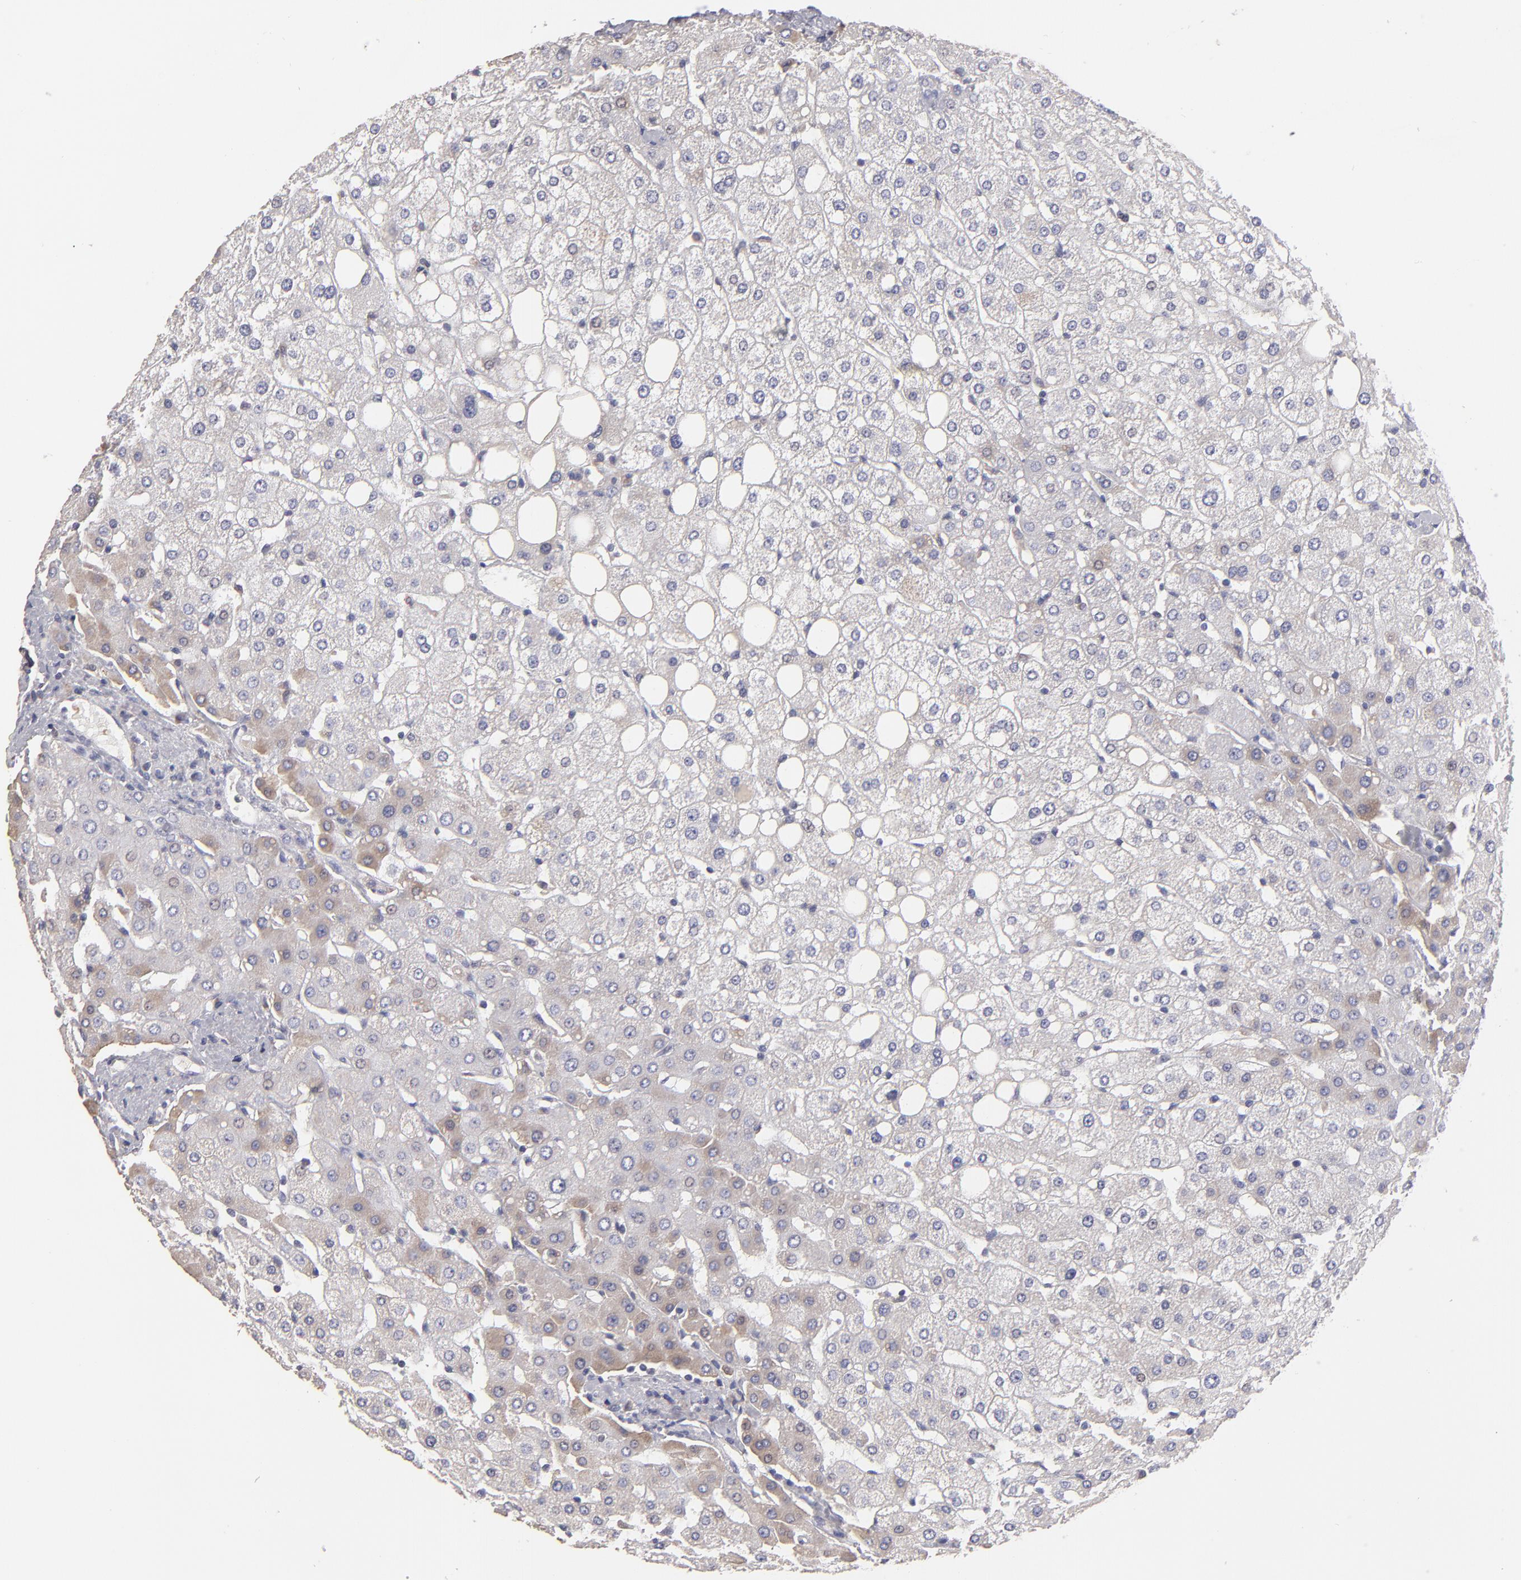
{"staining": {"intensity": "weak", "quantity": ">75%", "location": "cytoplasmic/membranous"}, "tissue": "liver", "cell_type": "Cholangiocytes", "image_type": "normal", "snomed": [{"axis": "morphology", "description": "Normal tissue, NOS"}, {"axis": "topography", "description": "Liver"}], "caption": "Protein staining shows weak cytoplasmic/membranous expression in about >75% of cholangiocytes in benign liver.", "gene": "CALR", "patient": {"sex": "male", "age": 35}}